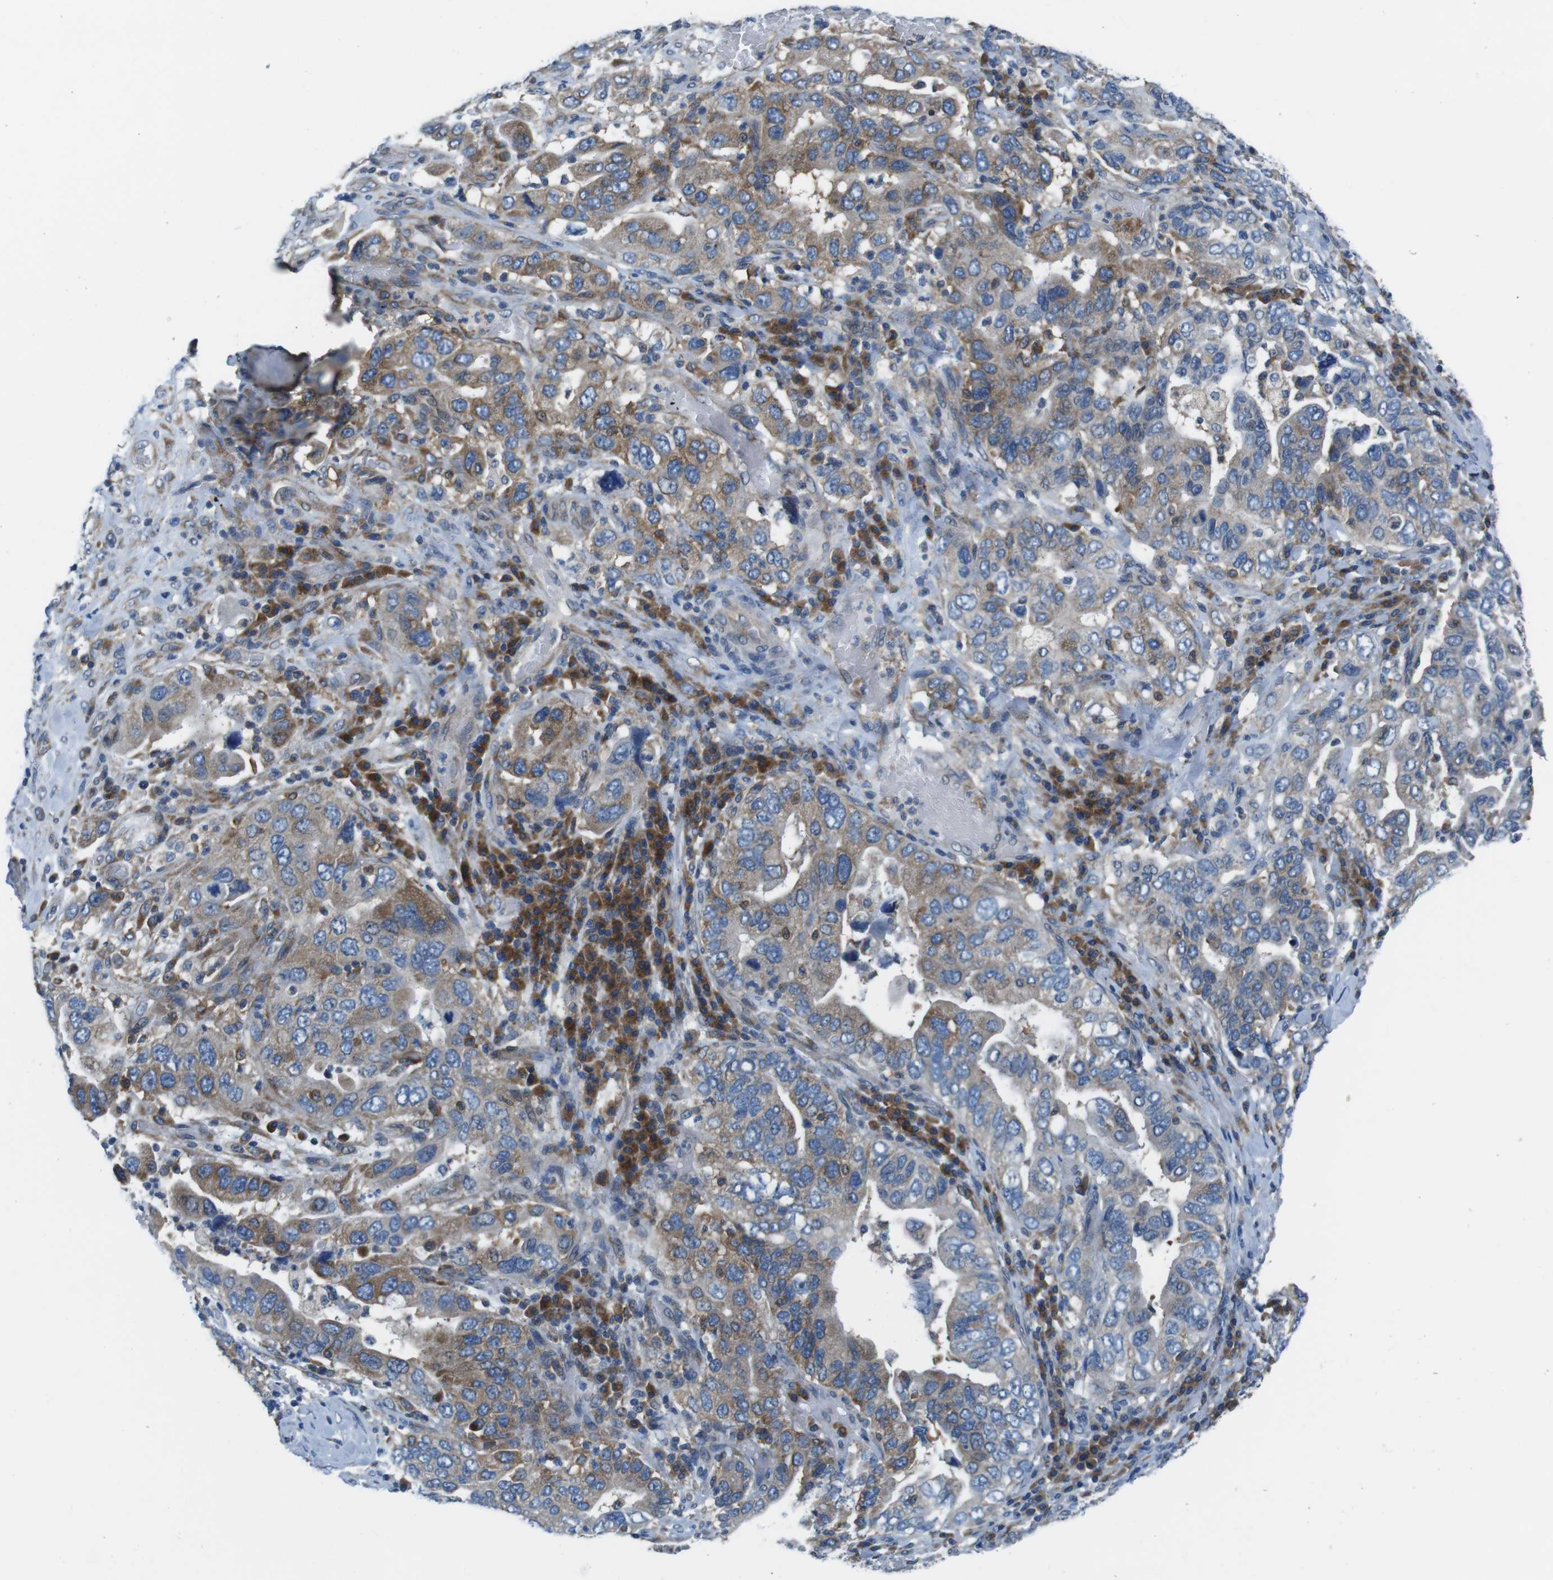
{"staining": {"intensity": "moderate", "quantity": "25%-75%", "location": "cytoplasmic/membranous"}, "tissue": "stomach cancer", "cell_type": "Tumor cells", "image_type": "cancer", "snomed": [{"axis": "morphology", "description": "Adenocarcinoma, NOS"}, {"axis": "topography", "description": "Stomach, upper"}], "caption": "Moderate cytoplasmic/membranous positivity is appreciated in about 25%-75% of tumor cells in adenocarcinoma (stomach).", "gene": "EIF2B5", "patient": {"sex": "male", "age": 62}}